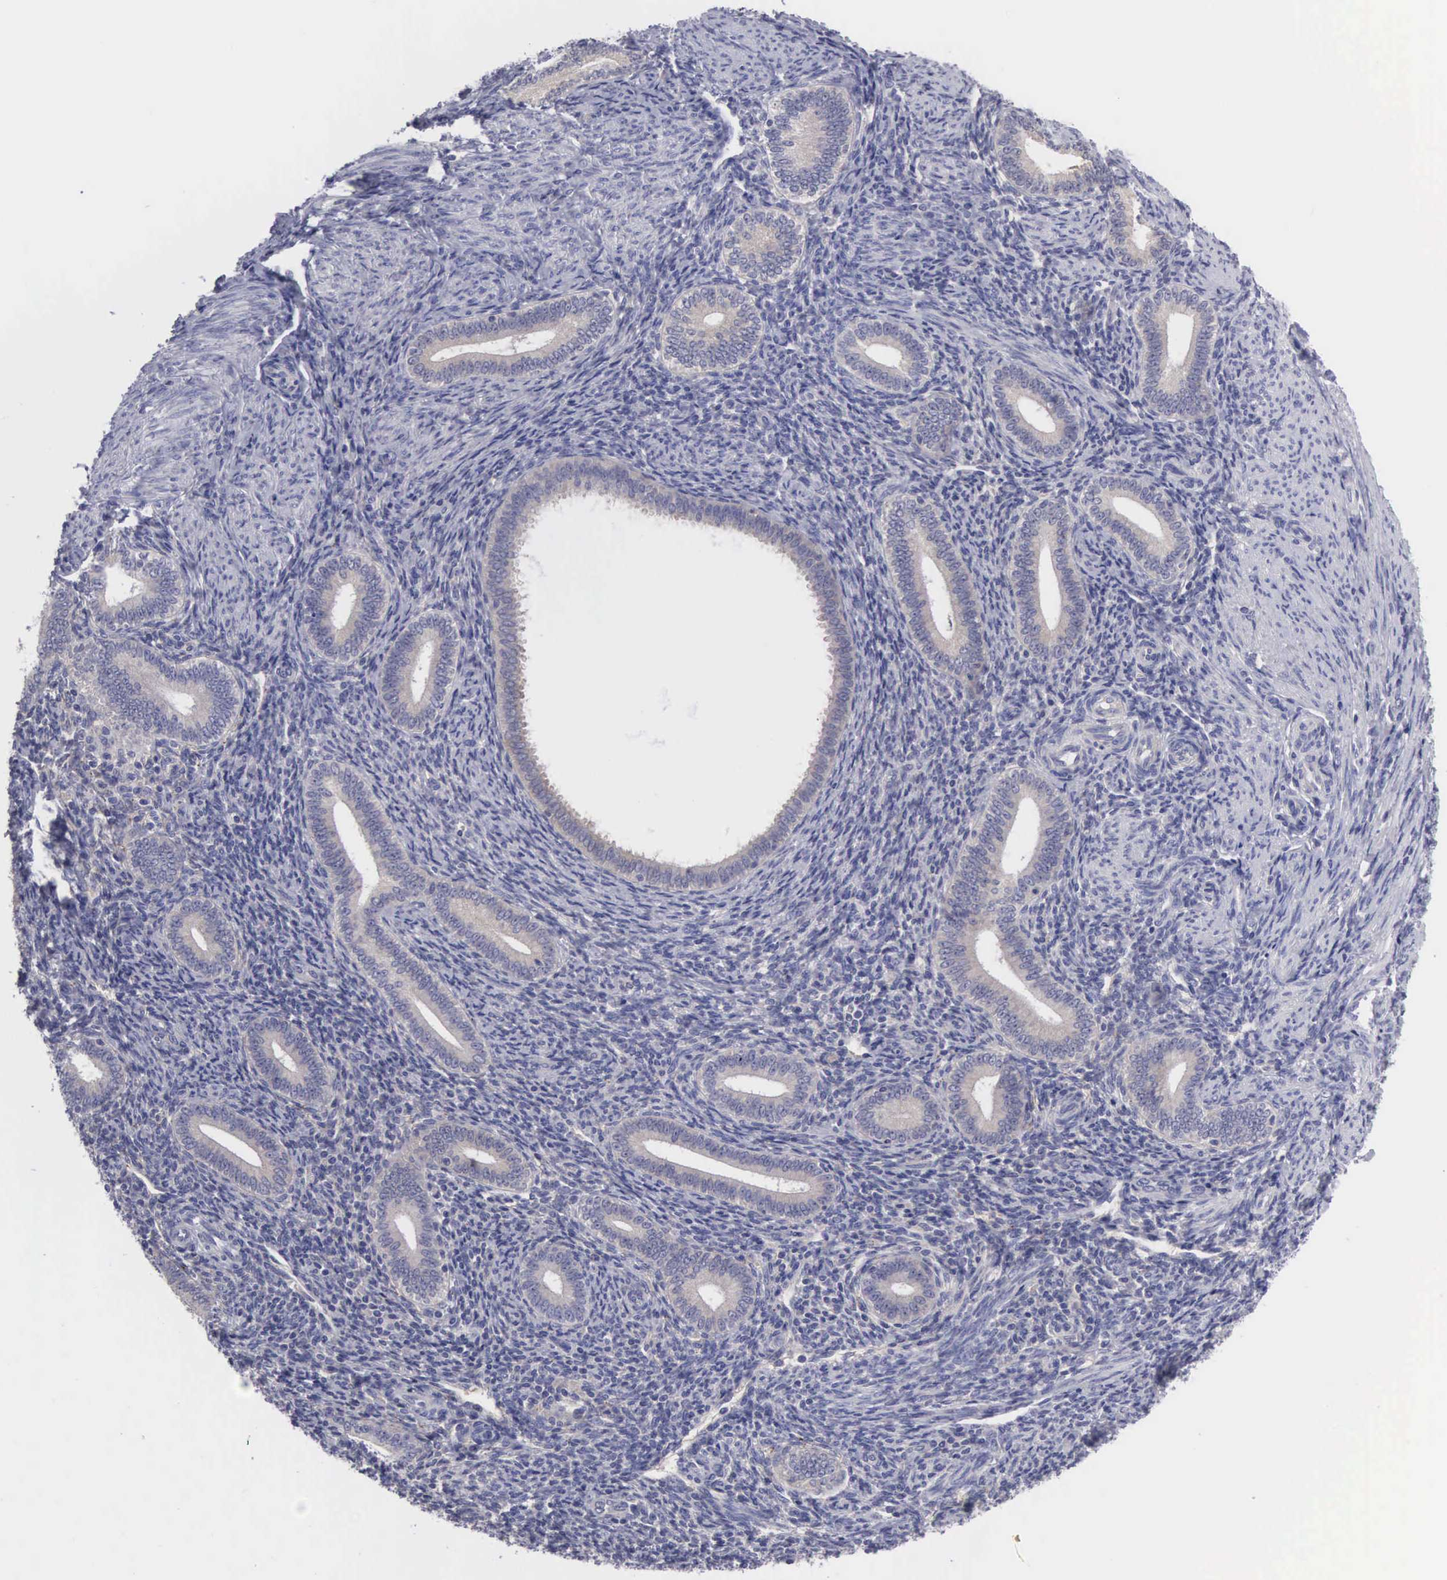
{"staining": {"intensity": "negative", "quantity": "none", "location": "none"}, "tissue": "endometrium", "cell_type": "Cells in endometrial stroma", "image_type": "normal", "snomed": [{"axis": "morphology", "description": "Normal tissue, NOS"}, {"axis": "topography", "description": "Endometrium"}], "caption": "The histopathology image shows no staining of cells in endometrial stroma in benign endometrium. Brightfield microscopy of immunohistochemistry stained with DAB (3,3'-diaminobenzidine) (brown) and hematoxylin (blue), captured at high magnification.", "gene": "SLITRK4", "patient": {"sex": "female", "age": 35}}